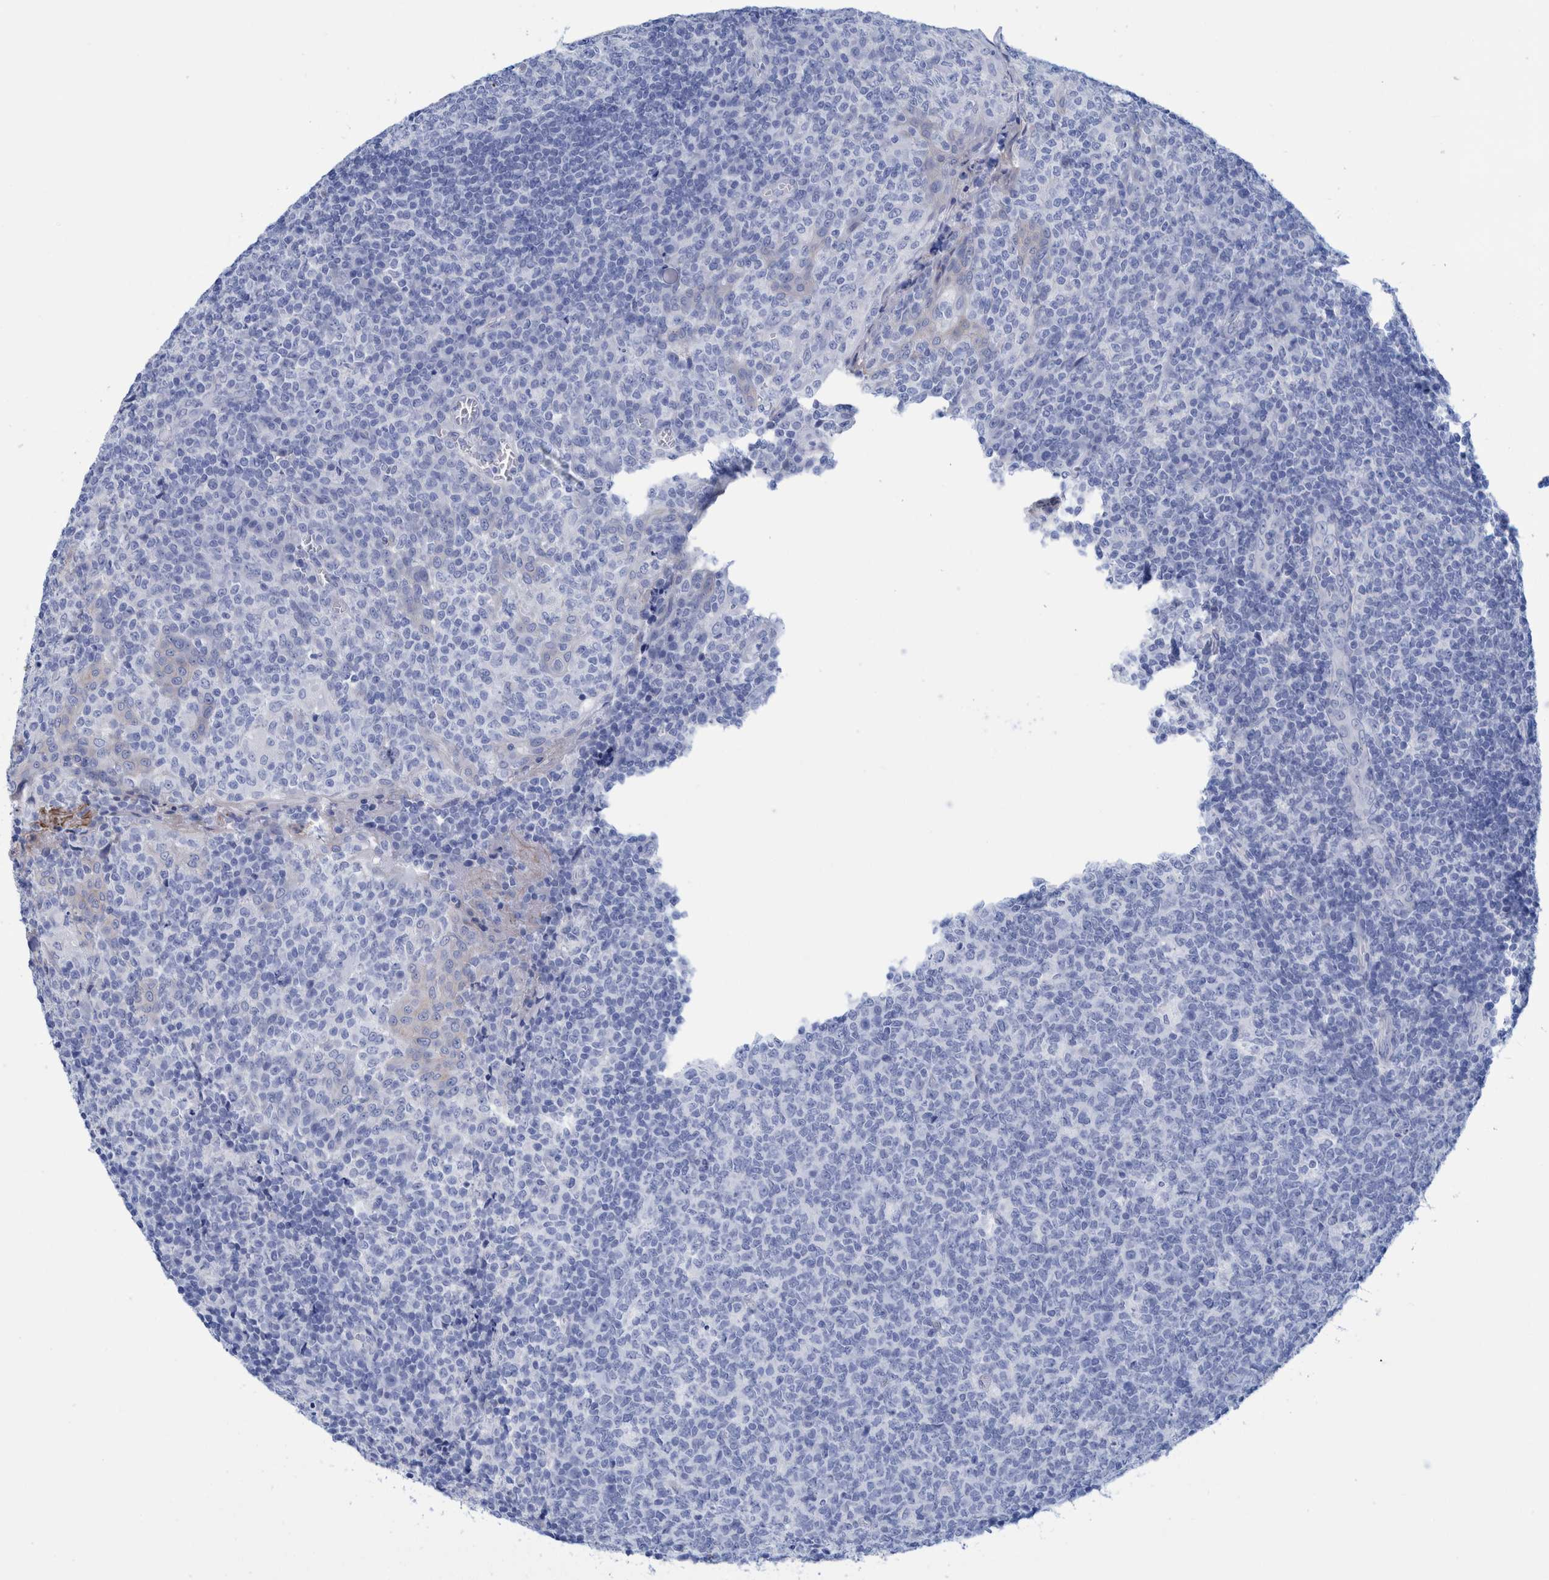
{"staining": {"intensity": "negative", "quantity": "none", "location": "none"}, "tissue": "tonsil", "cell_type": "Germinal center cells", "image_type": "normal", "snomed": [{"axis": "morphology", "description": "Normal tissue, NOS"}, {"axis": "topography", "description": "Tonsil"}], "caption": "An immunohistochemistry micrograph of benign tonsil is shown. There is no staining in germinal center cells of tonsil. (DAB immunohistochemistry with hematoxylin counter stain).", "gene": "PERP", "patient": {"sex": "female", "age": 19}}